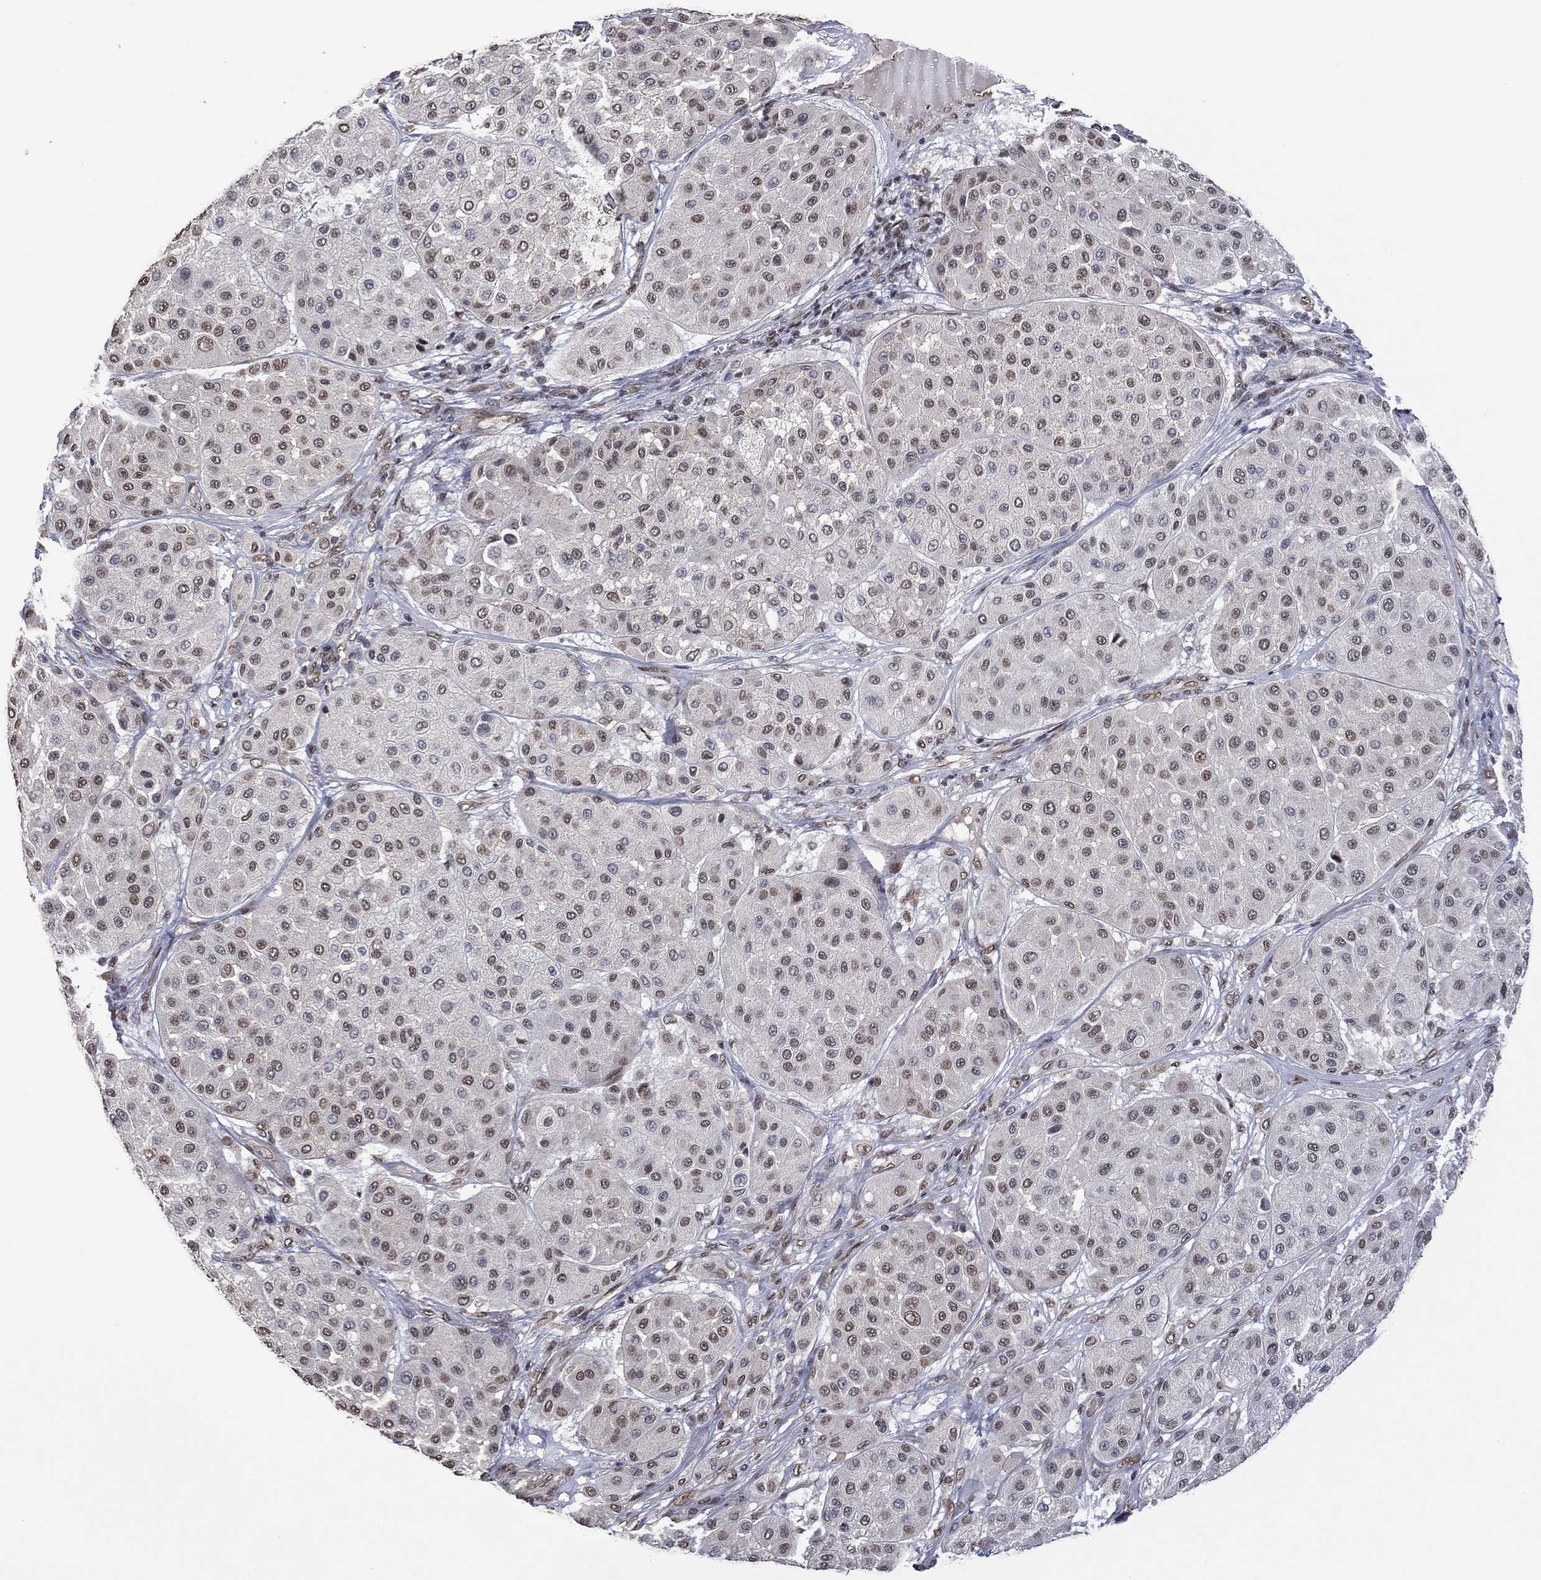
{"staining": {"intensity": "weak", "quantity": "<25%", "location": "nuclear"}, "tissue": "melanoma", "cell_type": "Tumor cells", "image_type": "cancer", "snomed": [{"axis": "morphology", "description": "Malignant melanoma, Metastatic site"}, {"axis": "topography", "description": "Smooth muscle"}], "caption": "High magnification brightfield microscopy of melanoma stained with DAB (3,3'-diaminobenzidine) (brown) and counterstained with hematoxylin (blue): tumor cells show no significant positivity. Brightfield microscopy of IHC stained with DAB (3,3'-diaminobenzidine) (brown) and hematoxylin (blue), captured at high magnification.", "gene": "EHMT1", "patient": {"sex": "male", "age": 41}}